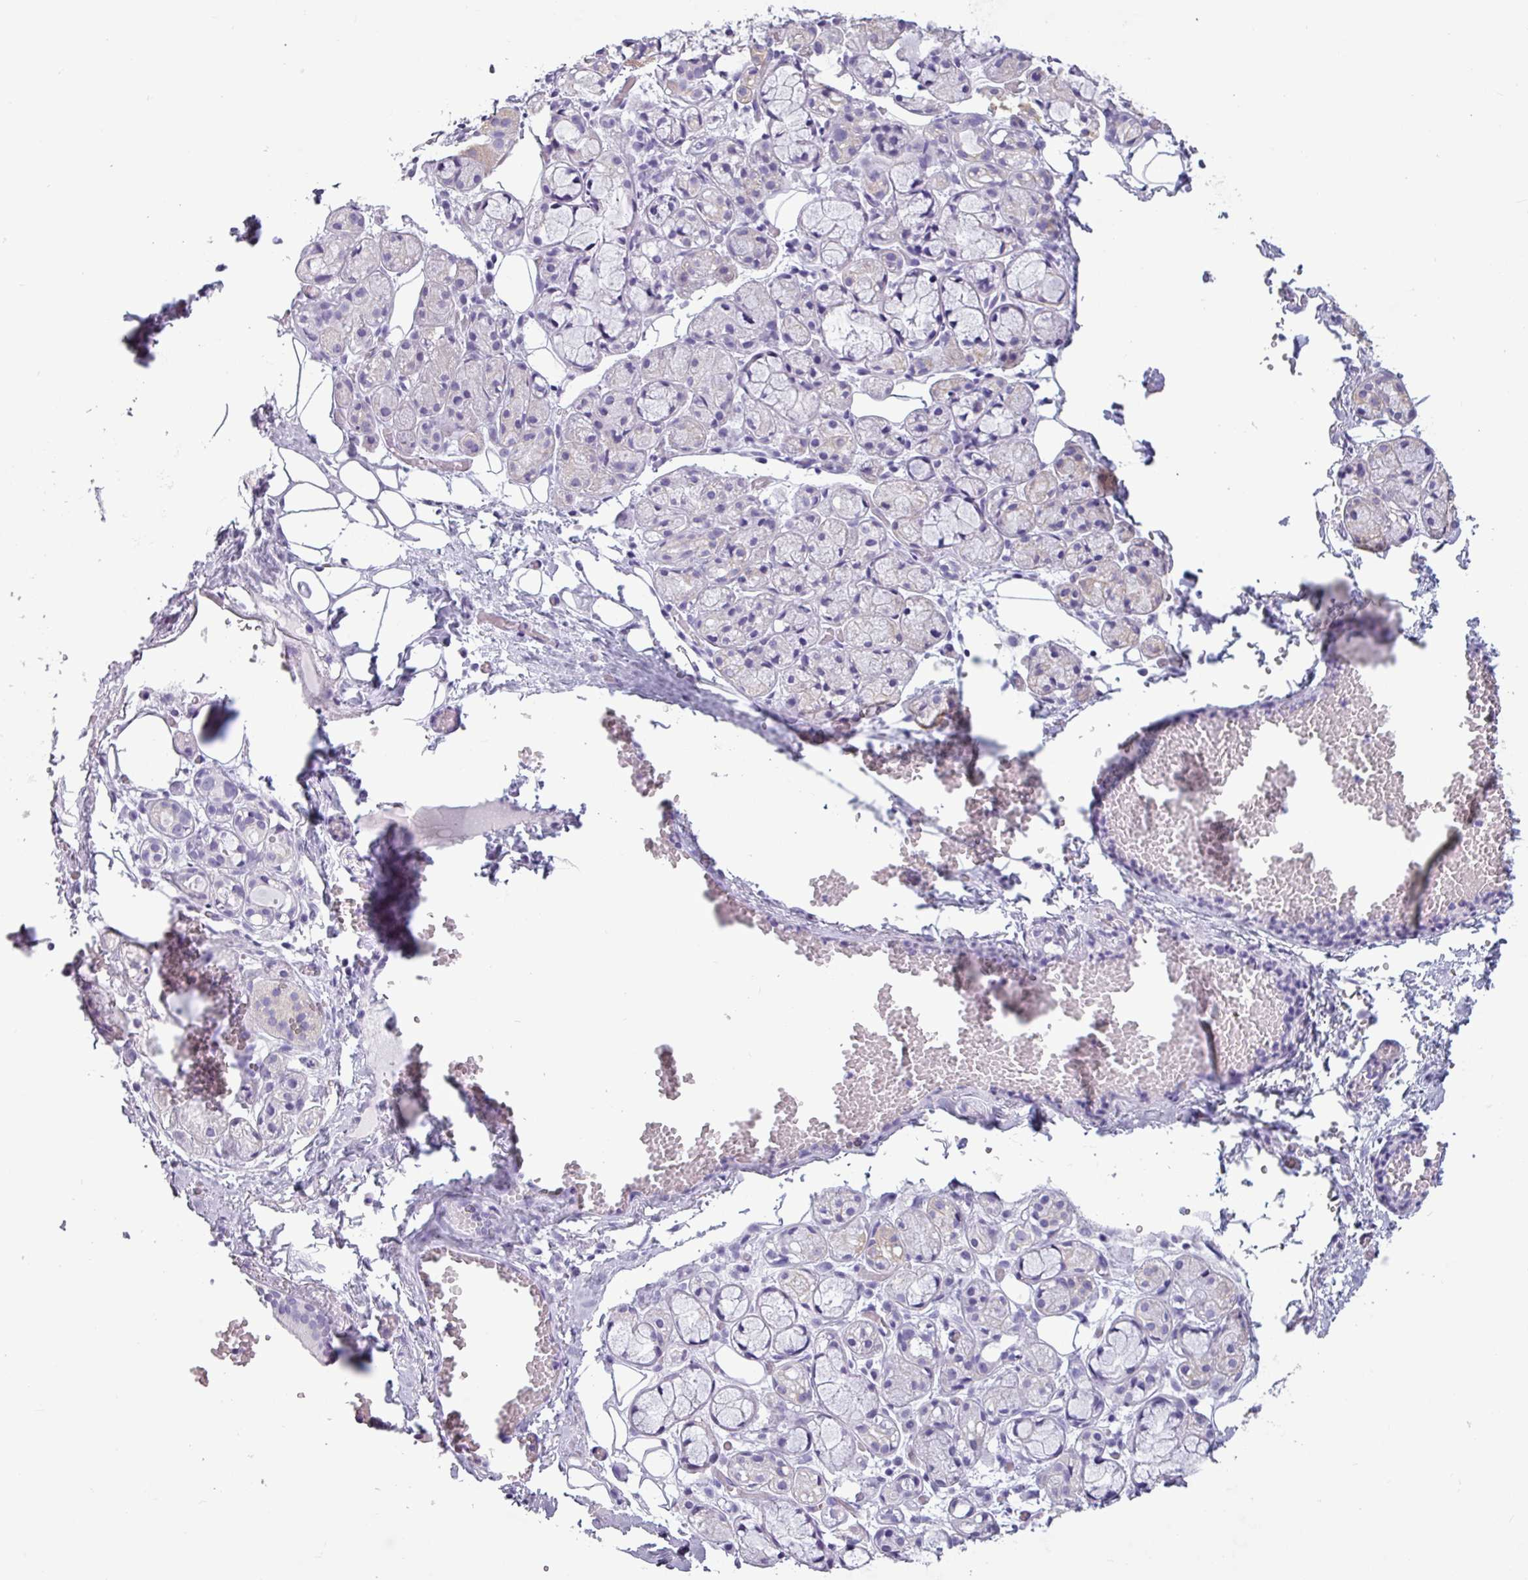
{"staining": {"intensity": "weak", "quantity": "<25%", "location": "cytoplasmic/membranous"}, "tissue": "salivary gland", "cell_type": "Glandular cells", "image_type": "normal", "snomed": [{"axis": "morphology", "description": "Normal tissue, NOS"}, {"axis": "topography", "description": "Salivary gland"}], "caption": "This is a histopathology image of IHC staining of unremarkable salivary gland, which shows no expression in glandular cells.", "gene": "CAMK1", "patient": {"sex": "male", "age": 82}}